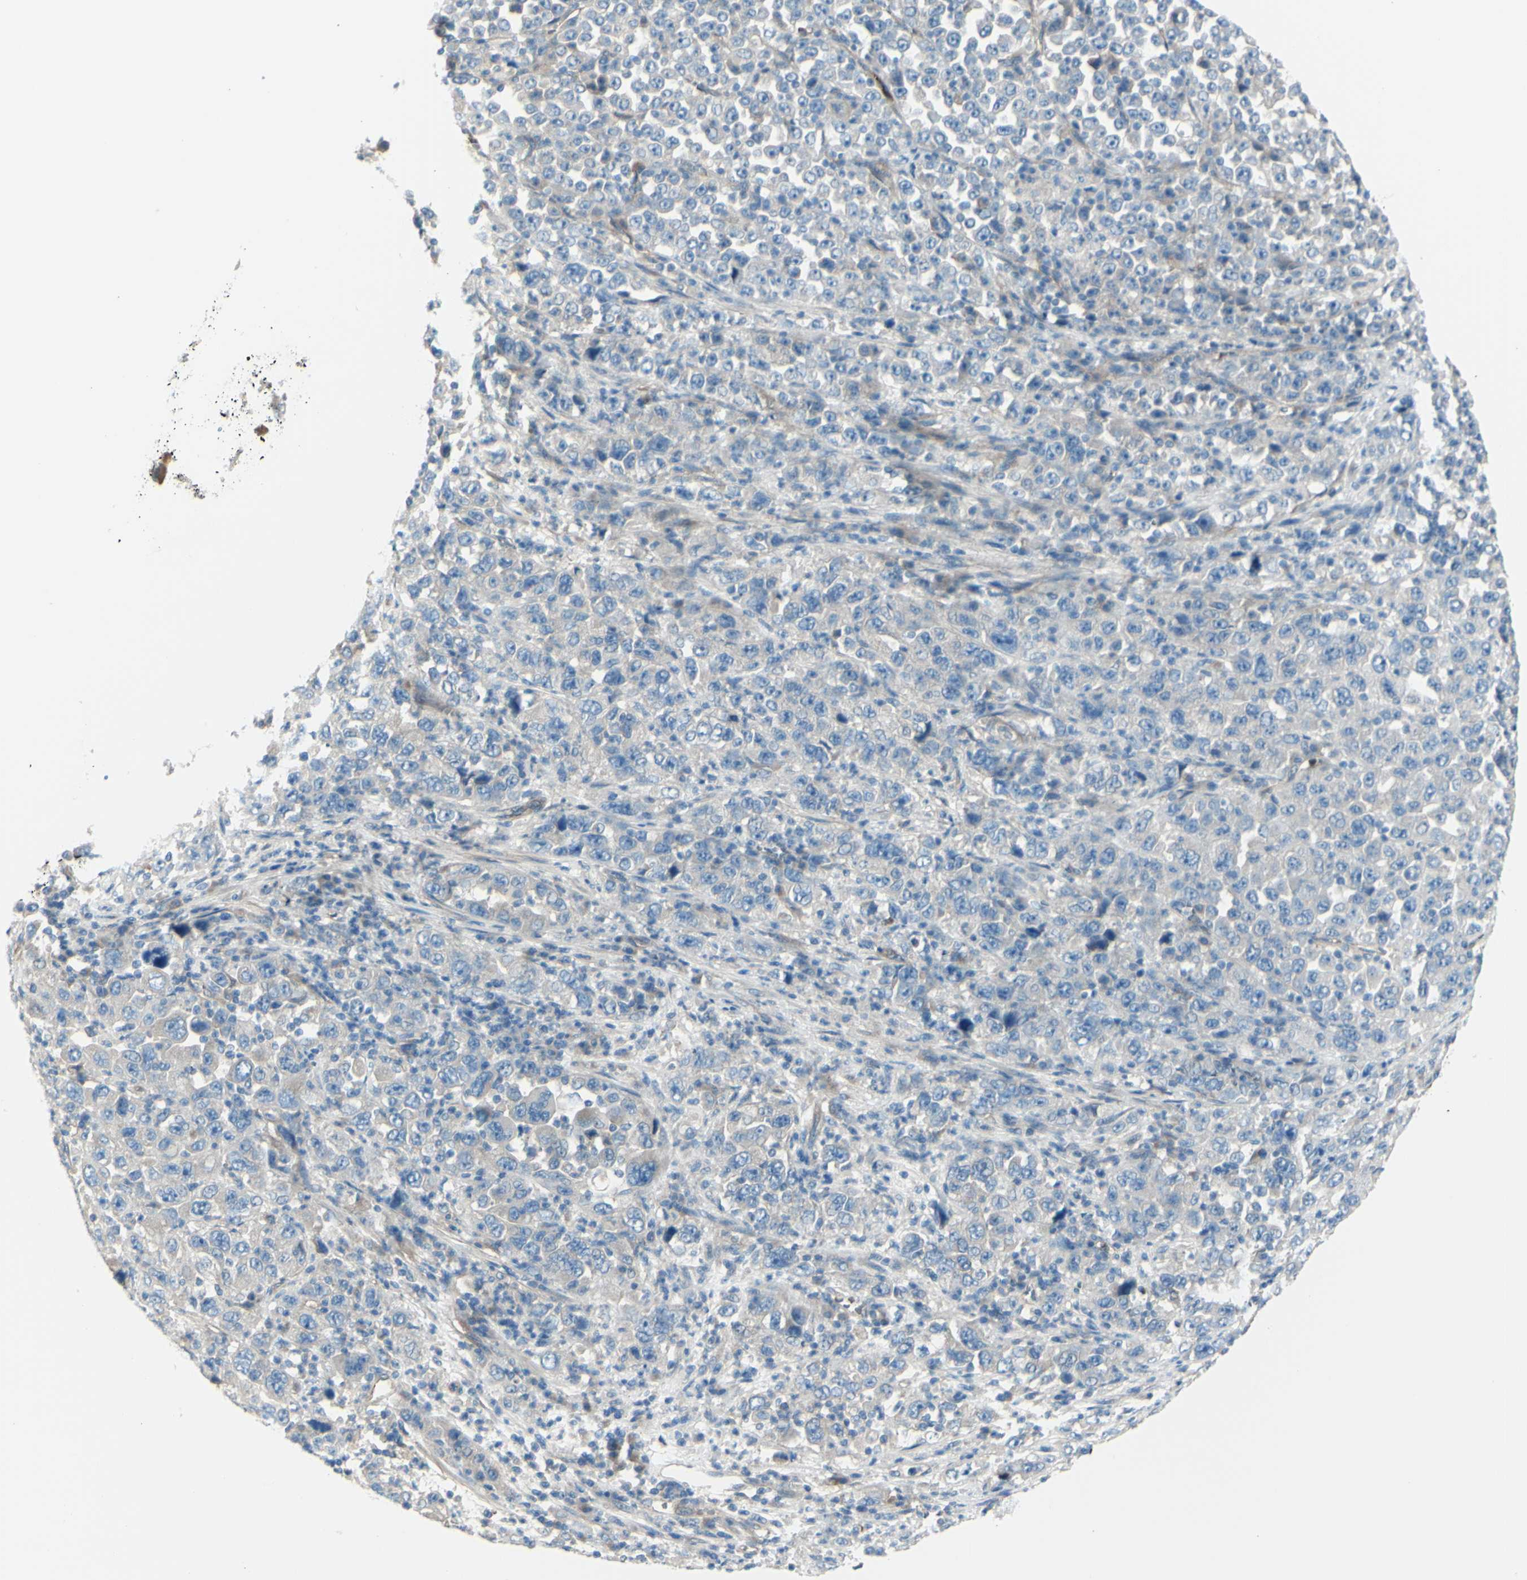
{"staining": {"intensity": "weak", "quantity": ">75%", "location": "cytoplasmic/membranous"}, "tissue": "stomach cancer", "cell_type": "Tumor cells", "image_type": "cancer", "snomed": [{"axis": "morphology", "description": "Normal tissue, NOS"}, {"axis": "morphology", "description": "Adenocarcinoma, NOS"}, {"axis": "topography", "description": "Stomach, upper"}, {"axis": "topography", "description": "Stomach"}], "caption": "A high-resolution micrograph shows immunohistochemistry (IHC) staining of adenocarcinoma (stomach), which reveals weak cytoplasmic/membranous positivity in about >75% of tumor cells.", "gene": "PCDHGA2", "patient": {"sex": "male", "age": 59}}